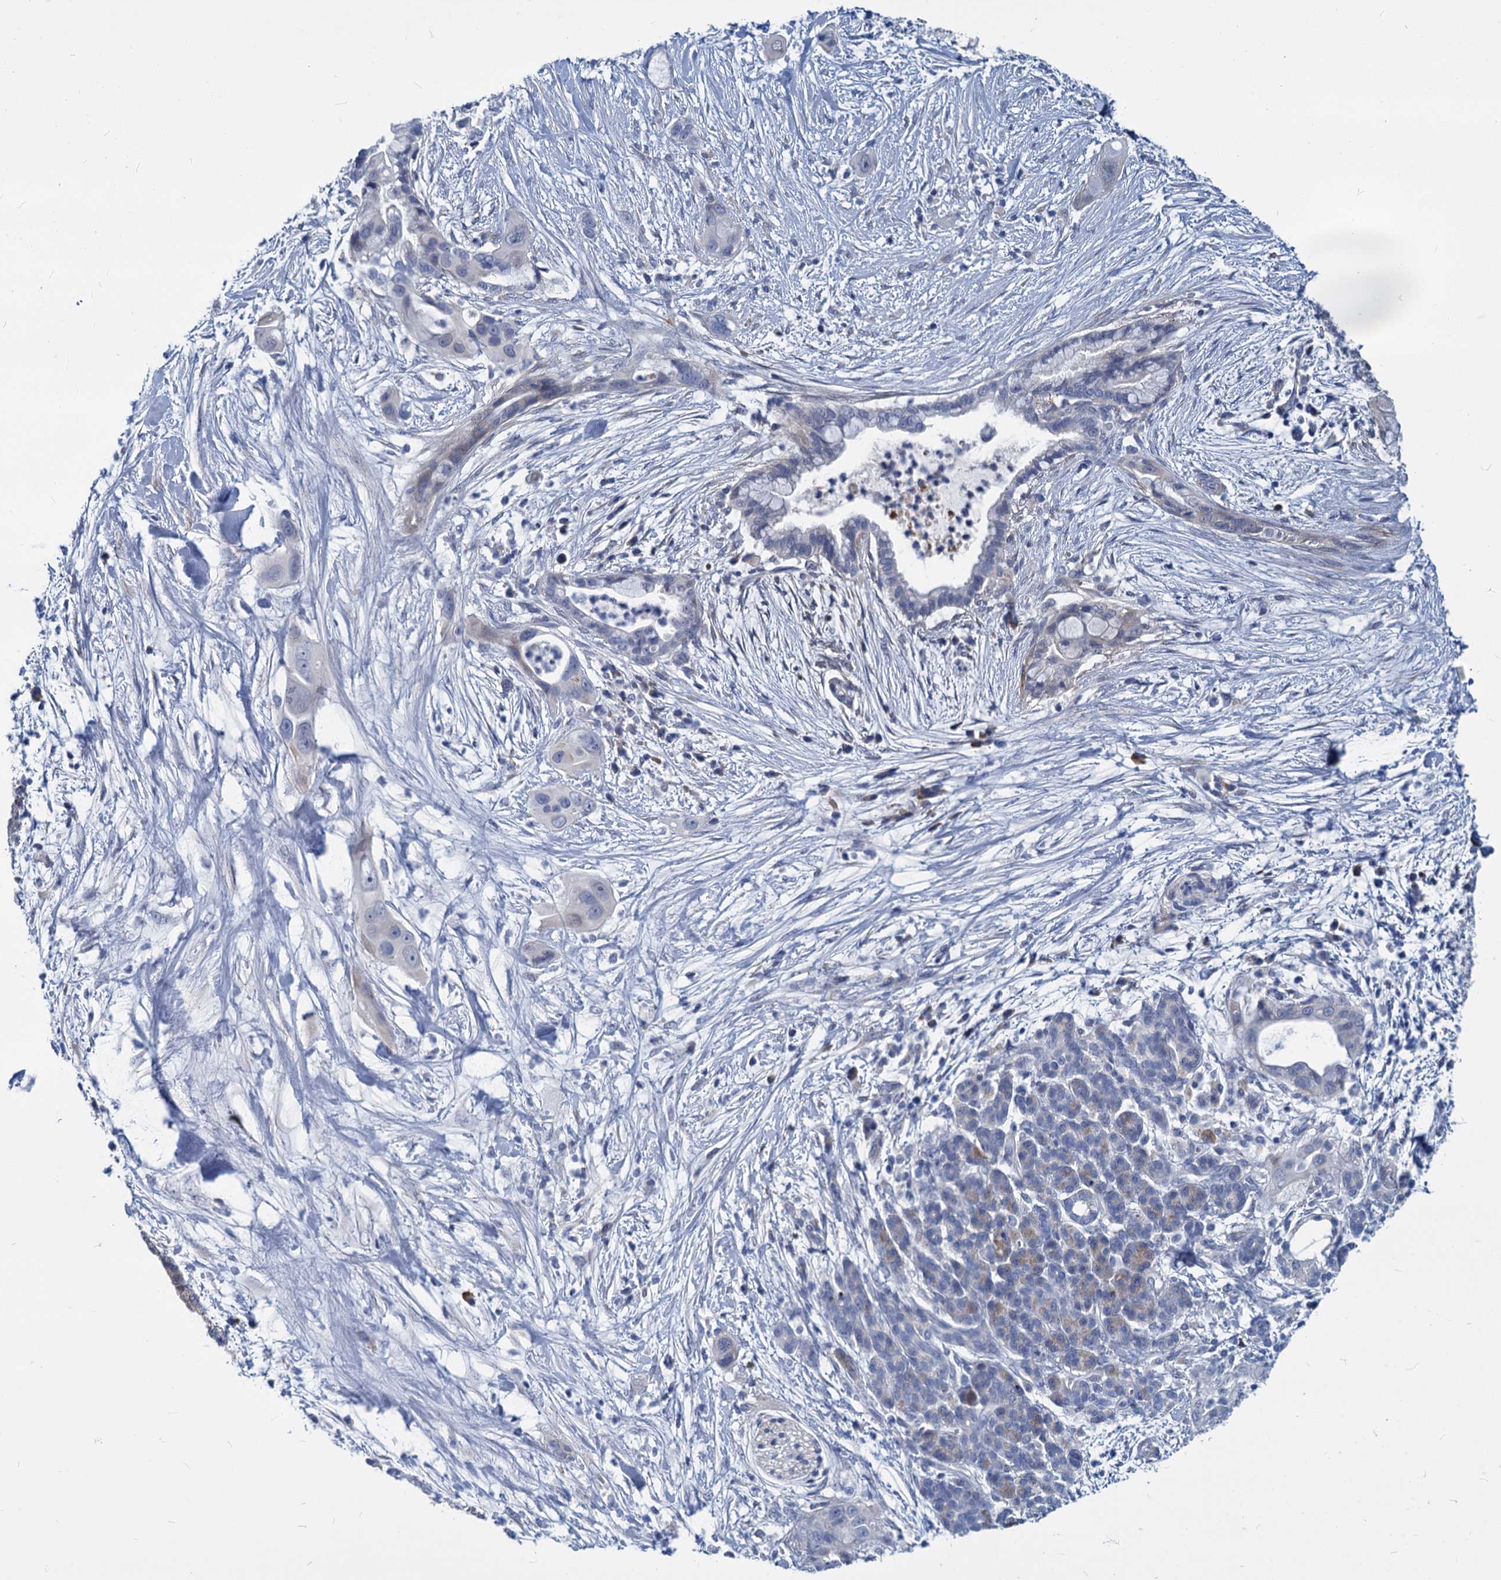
{"staining": {"intensity": "negative", "quantity": "none", "location": "none"}, "tissue": "pancreatic cancer", "cell_type": "Tumor cells", "image_type": "cancer", "snomed": [{"axis": "morphology", "description": "Adenocarcinoma, NOS"}, {"axis": "topography", "description": "Pancreas"}], "caption": "An image of human pancreatic cancer (adenocarcinoma) is negative for staining in tumor cells.", "gene": "GSTM3", "patient": {"sex": "male", "age": 59}}